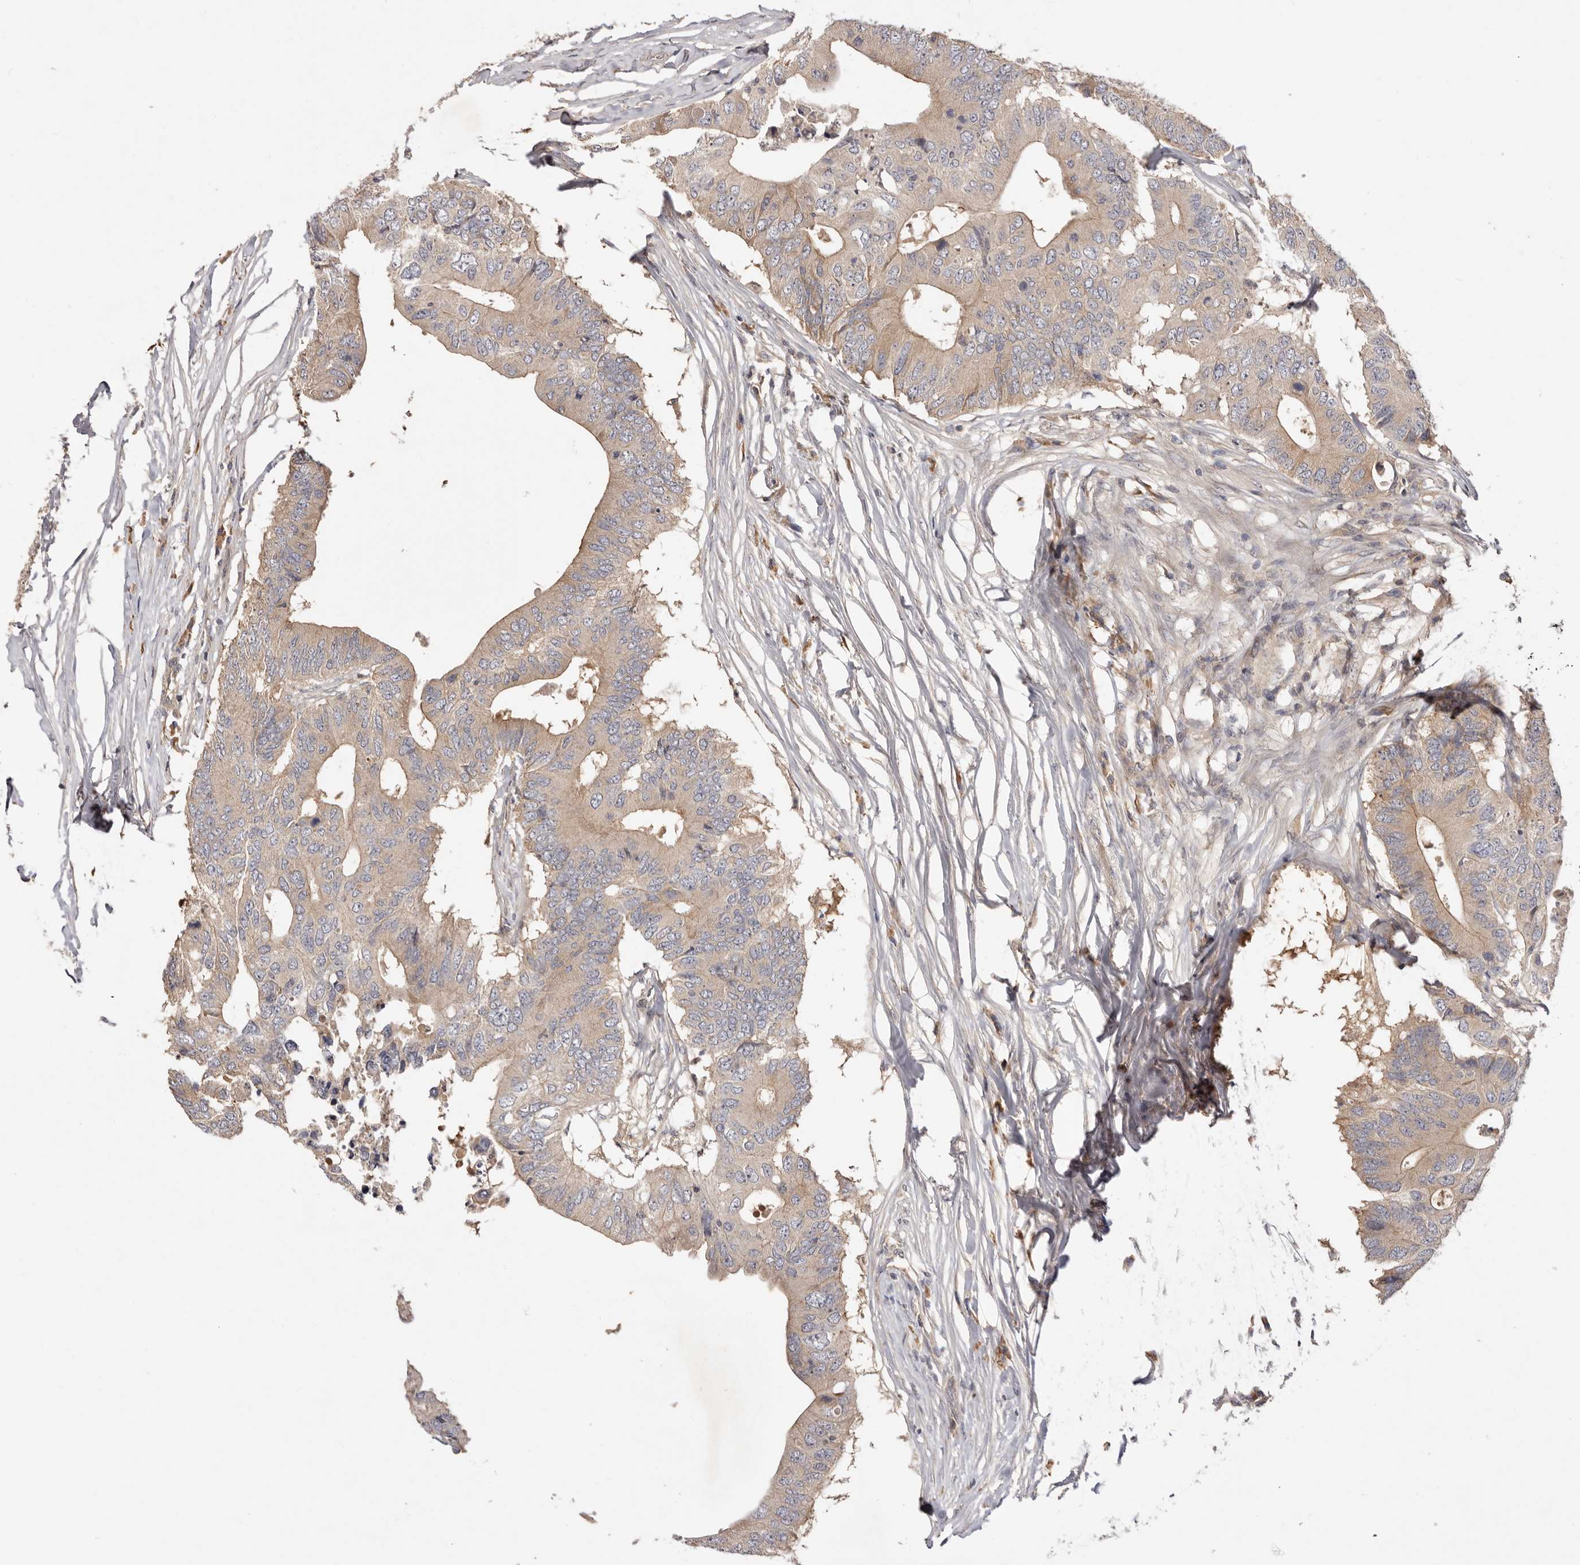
{"staining": {"intensity": "weak", "quantity": ">75%", "location": "cytoplasmic/membranous"}, "tissue": "colorectal cancer", "cell_type": "Tumor cells", "image_type": "cancer", "snomed": [{"axis": "morphology", "description": "Adenocarcinoma, NOS"}, {"axis": "topography", "description": "Colon"}], "caption": "Tumor cells exhibit low levels of weak cytoplasmic/membranous expression in about >75% of cells in human colorectal cancer (adenocarcinoma).", "gene": "DOP1A", "patient": {"sex": "male", "age": 71}}